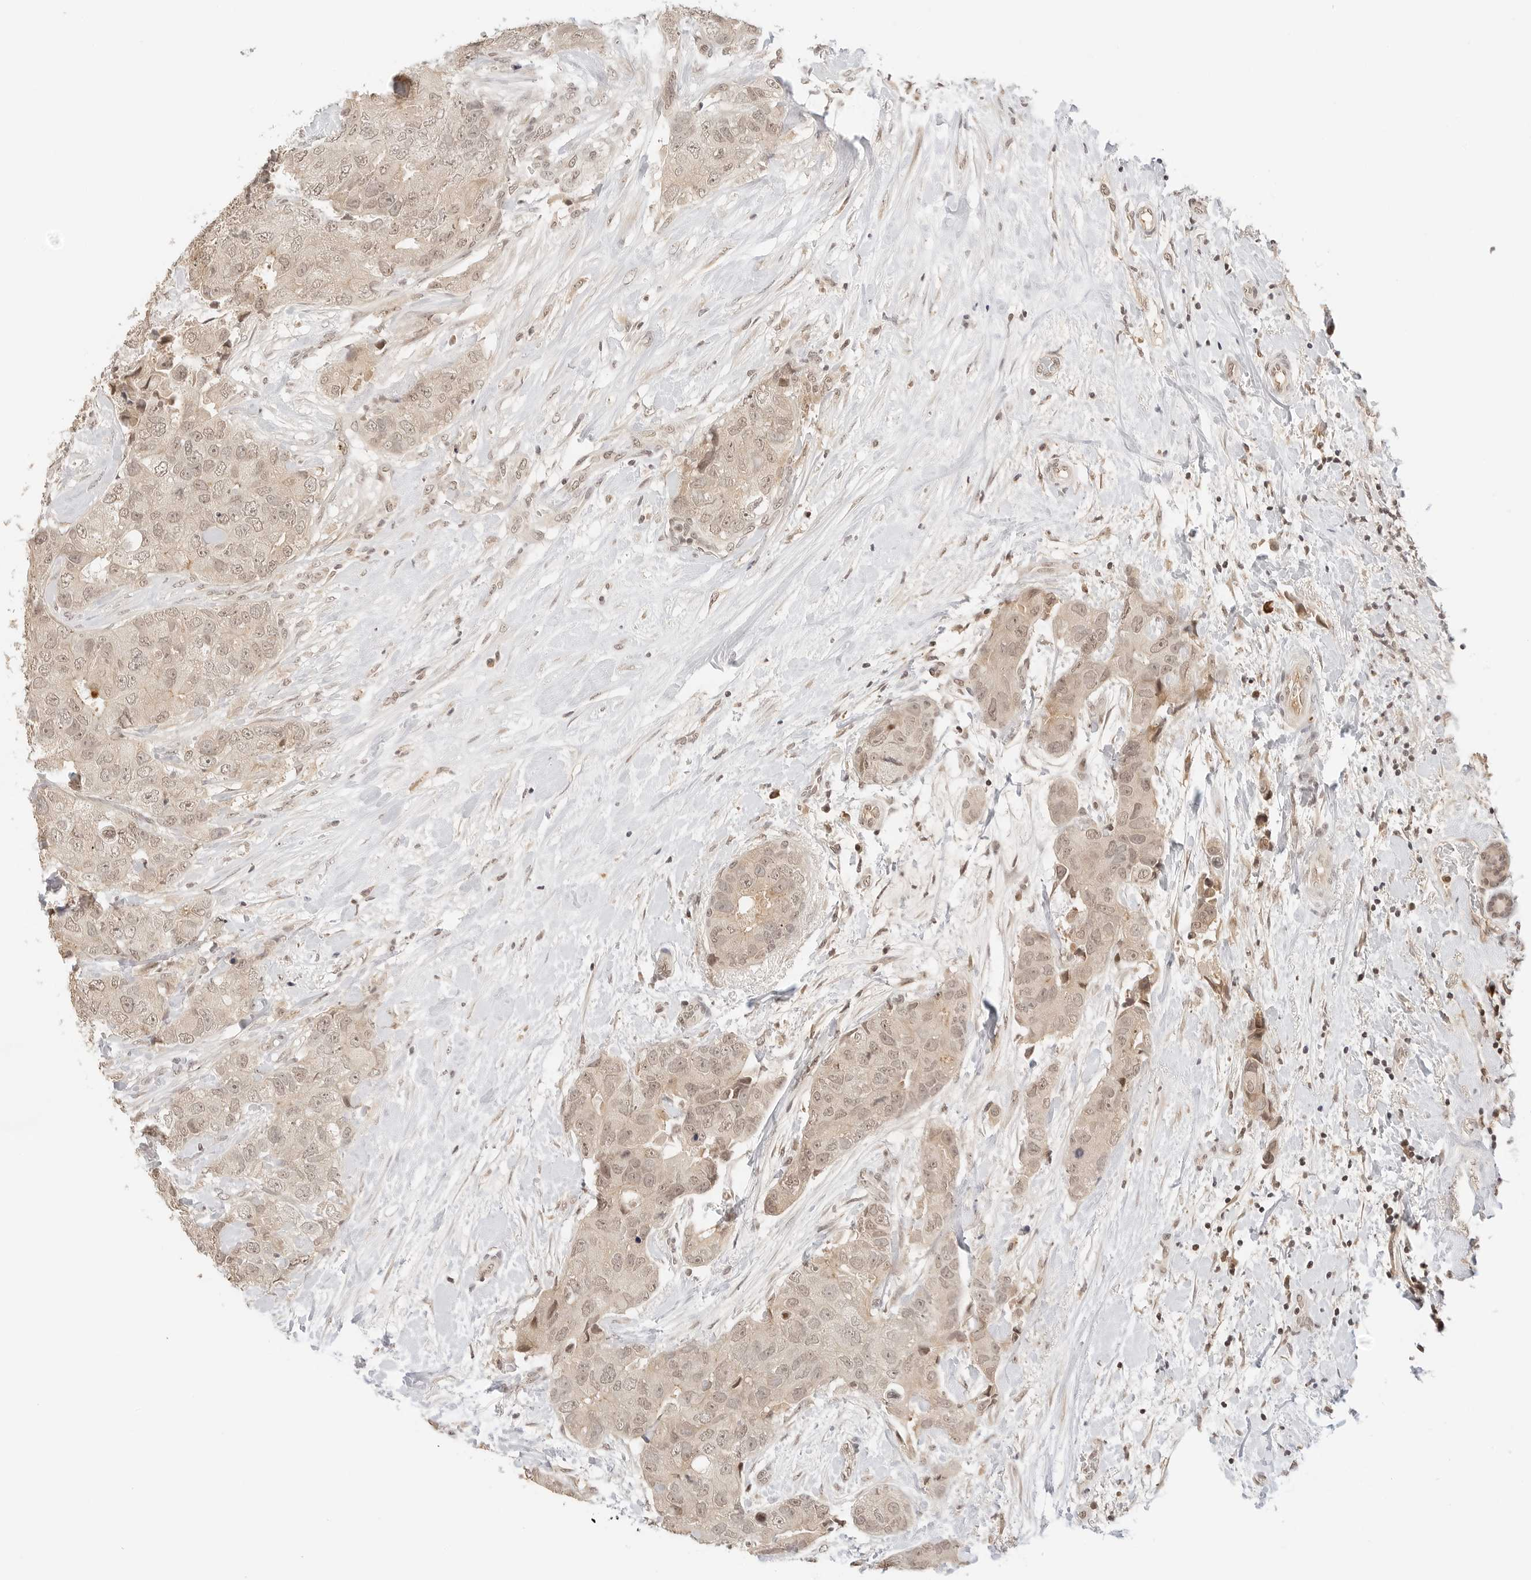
{"staining": {"intensity": "weak", "quantity": ">75%", "location": "cytoplasmic/membranous,nuclear"}, "tissue": "breast cancer", "cell_type": "Tumor cells", "image_type": "cancer", "snomed": [{"axis": "morphology", "description": "Duct carcinoma"}, {"axis": "topography", "description": "Breast"}], "caption": "Protein expression analysis of breast cancer exhibits weak cytoplasmic/membranous and nuclear positivity in approximately >75% of tumor cells.", "gene": "SEPTIN4", "patient": {"sex": "female", "age": 62}}